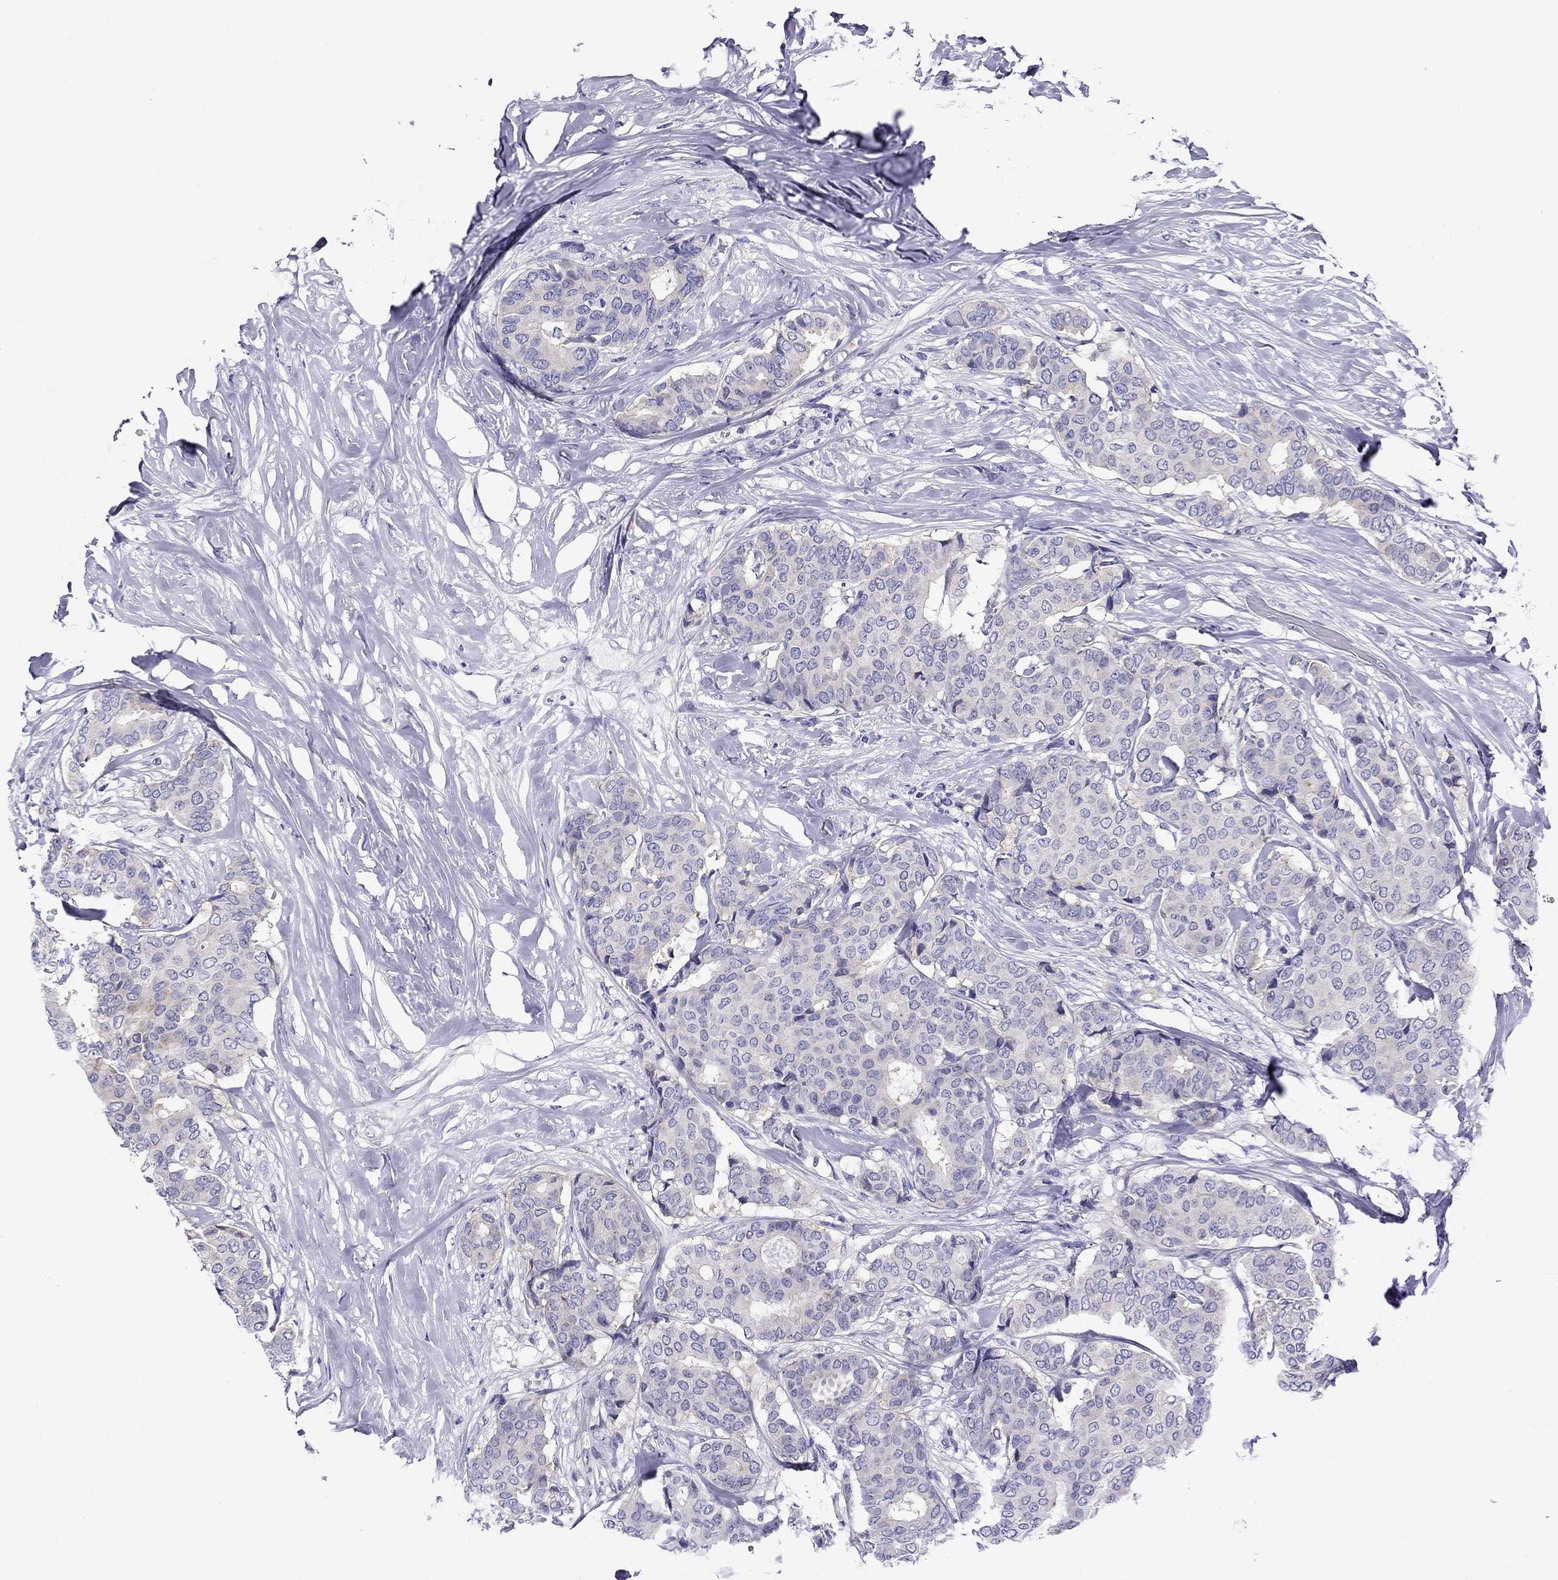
{"staining": {"intensity": "weak", "quantity": "<25%", "location": "cytoplasmic/membranous"}, "tissue": "breast cancer", "cell_type": "Tumor cells", "image_type": "cancer", "snomed": [{"axis": "morphology", "description": "Duct carcinoma"}, {"axis": "topography", "description": "Breast"}], "caption": "The immunohistochemistry (IHC) micrograph has no significant positivity in tumor cells of breast cancer tissue.", "gene": "SCG2", "patient": {"sex": "female", "age": 75}}